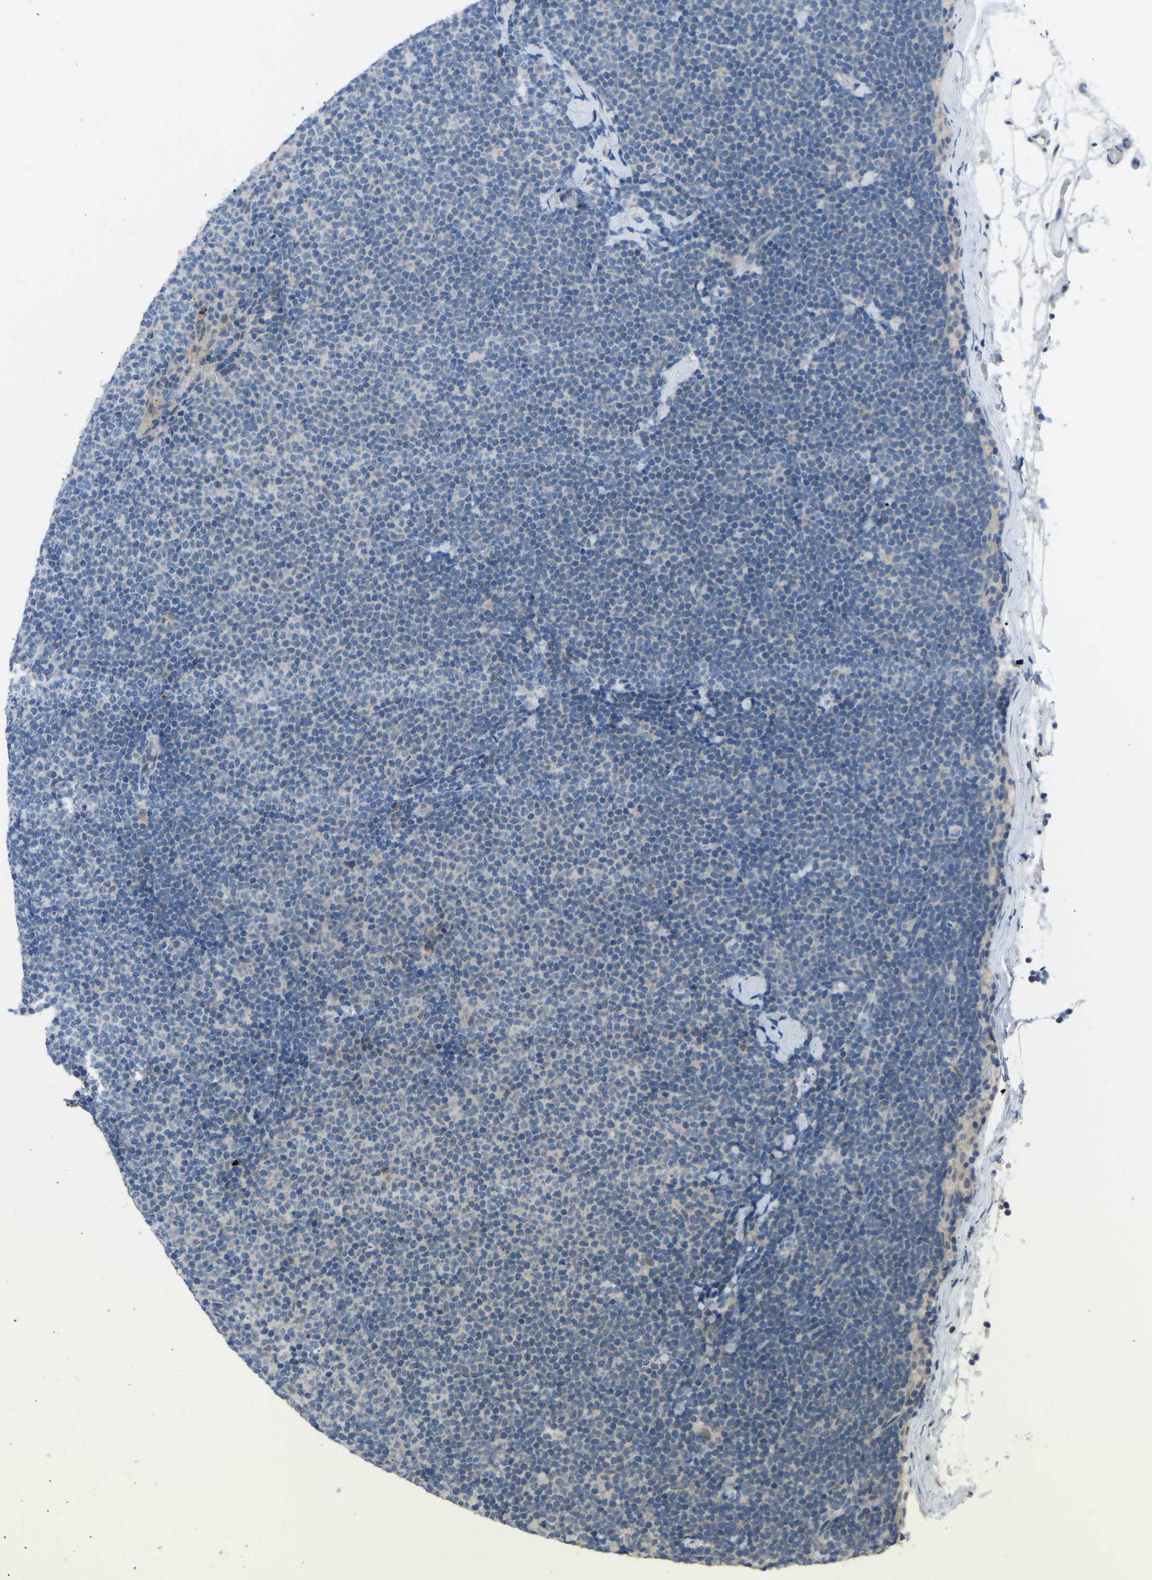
{"staining": {"intensity": "negative", "quantity": "none", "location": "none"}, "tissue": "lymphoma", "cell_type": "Tumor cells", "image_type": "cancer", "snomed": [{"axis": "morphology", "description": "Malignant lymphoma, non-Hodgkin's type, Low grade"}, {"axis": "topography", "description": "Lymph node"}], "caption": "Lymphoma was stained to show a protein in brown. There is no significant positivity in tumor cells.", "gene": "CDK2AP1", "patient": {"sex": "female", "age": 53}}